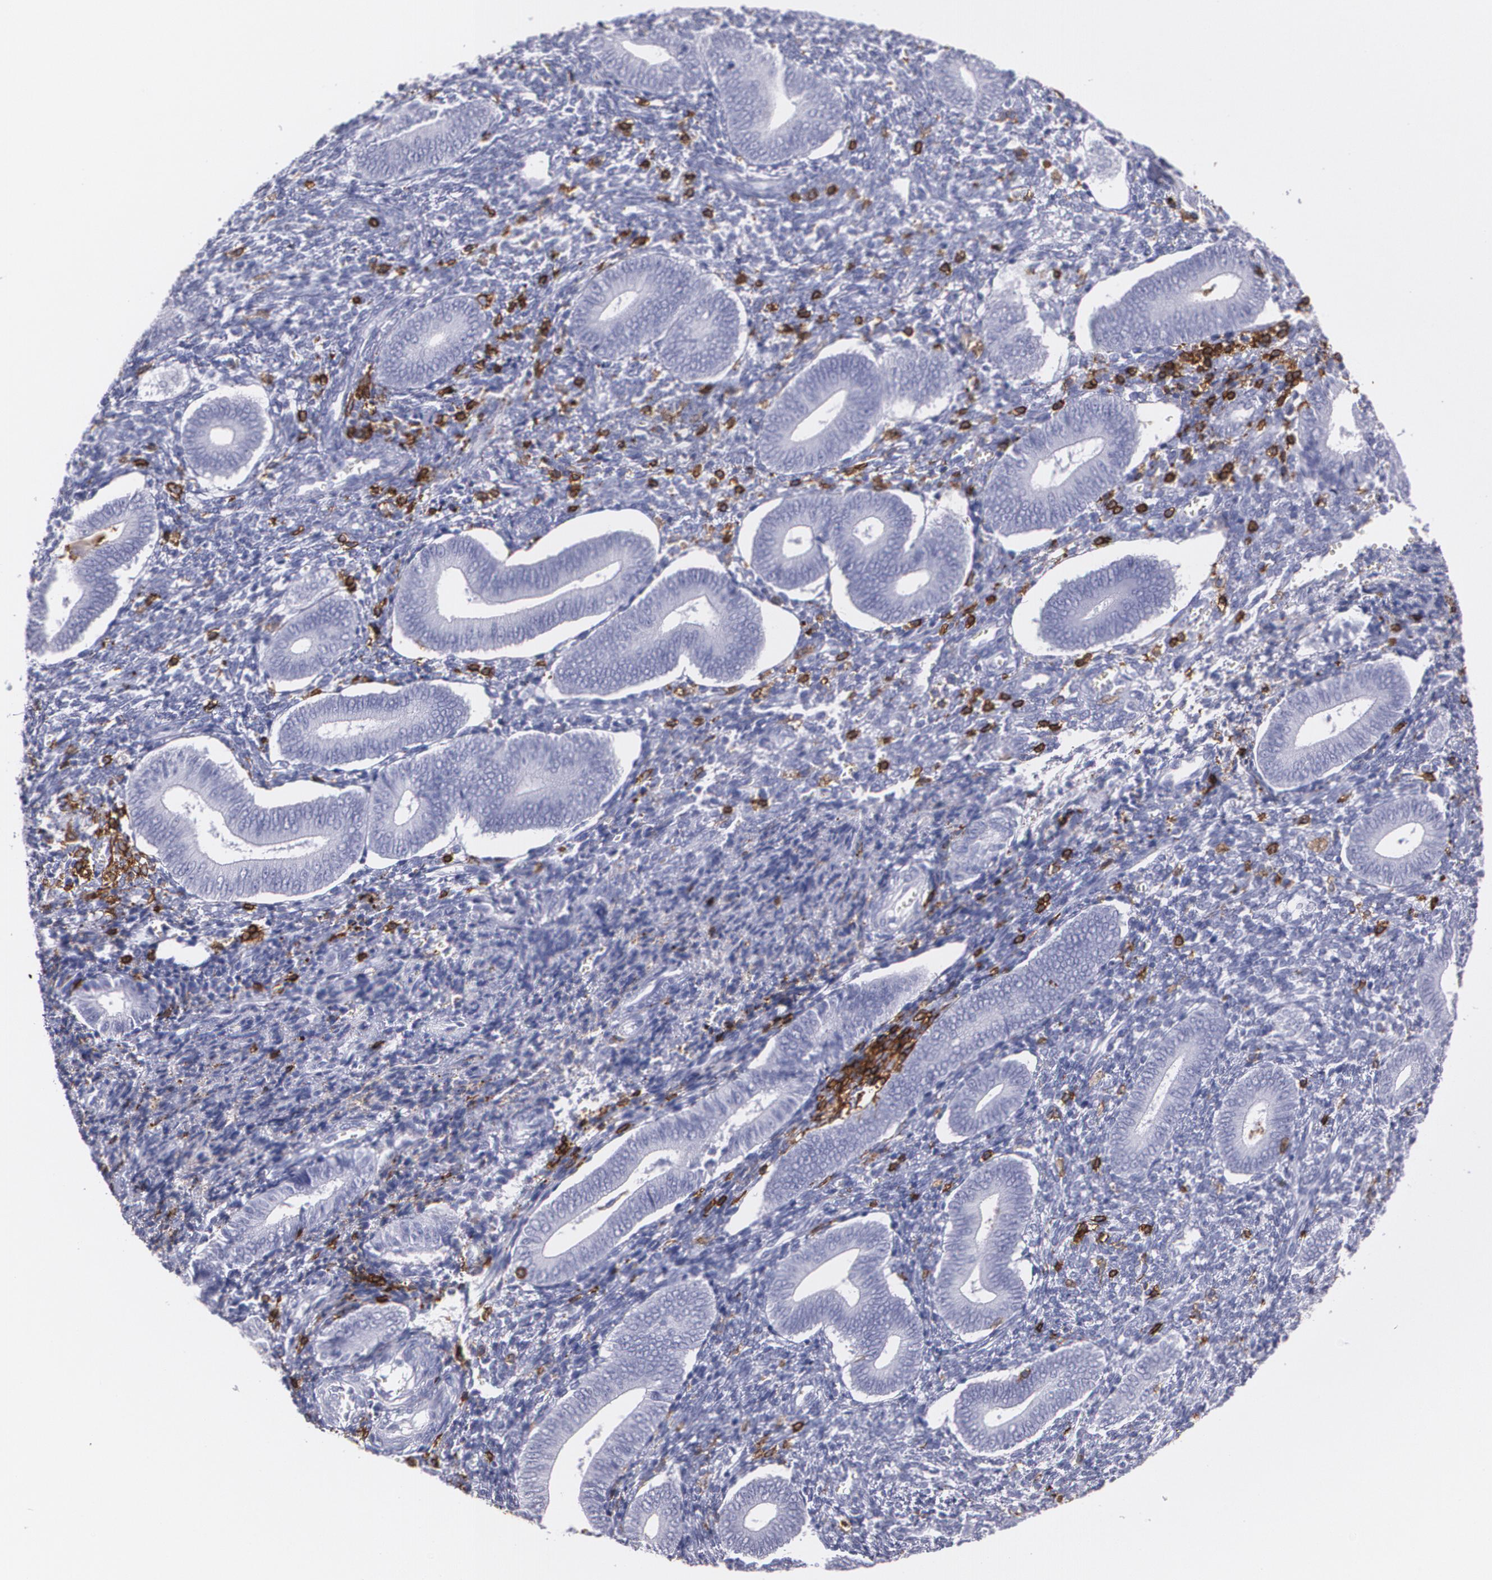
{"staining": {"intensity": "negative", "quantity": "none", "location": "none"}, "tissue": "endometrium", "cell_type": "Cells in endometrial stroma", "image_type": "normal", "snomed": [{"axis": "morphology", "description": "Normal tissue, NOS"}, {"axis": "topography", "description": "Uterus"}, {"axis": "topography", "description": "Endometrium"}], "caption": "High magnification brightfield microscopy of benign endometrium stained with DAB (brown) and counterstained with hematoxylin (blue): cells in endometrial stroma show no significant positivity.", "gene": "PTPRC", "patient": {"sex": "female", "age": 33}}